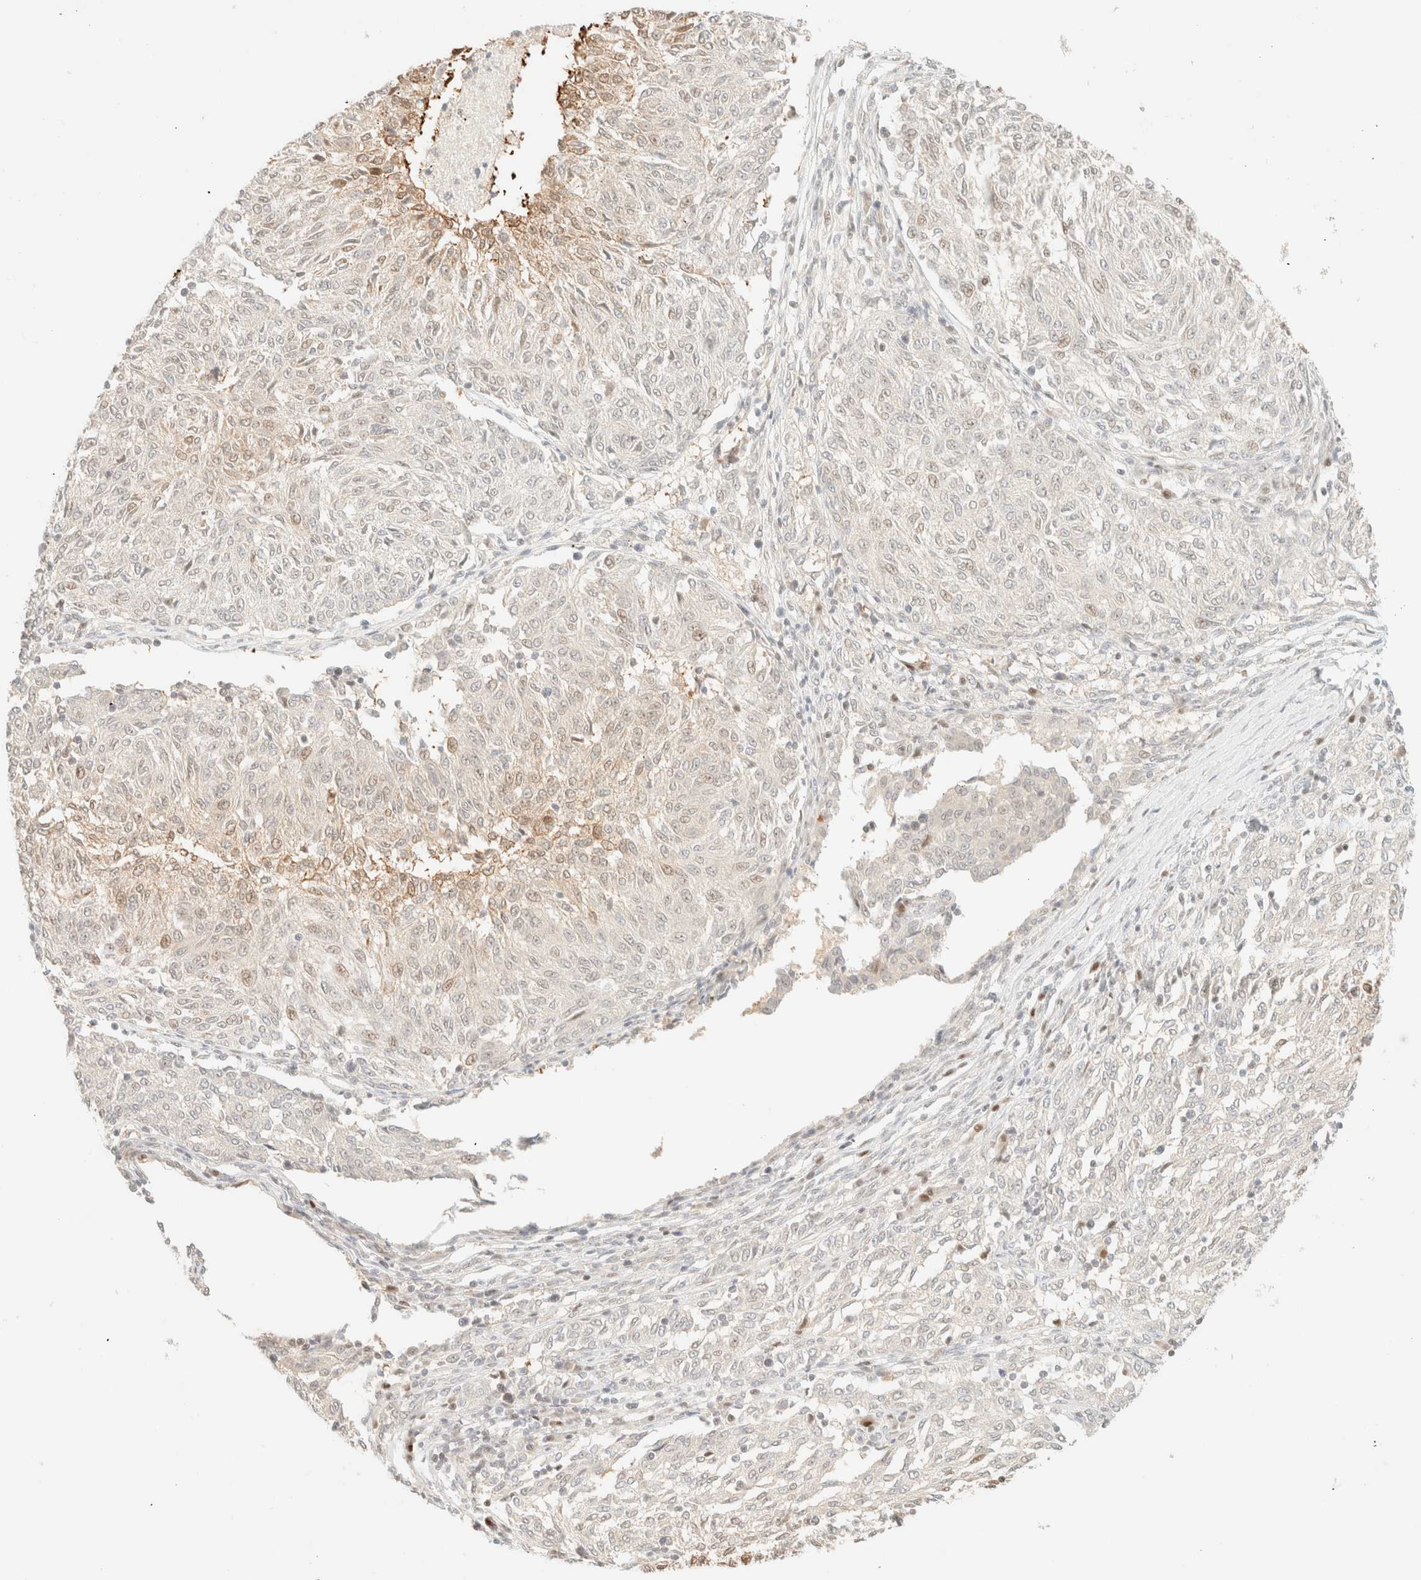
{"staining": {"intensity": "weak", "quantity": "<25%", "location": "cytoplasmic/membranous"}, "tissue": "melanoma", "cell_type": "Tumor cells", "image_type": "cancer", "snomed": [{"axis": "morphology", "description": "Malignant melanoma, NOS"}, {"axis": "topography", "description": "Skin"}], "caption": "The IHC histopathology image has no significant staining in tumor cells of melanoma tissue.", "gene": "TSR1", "patient": {"sex": "female", "age": 72}}